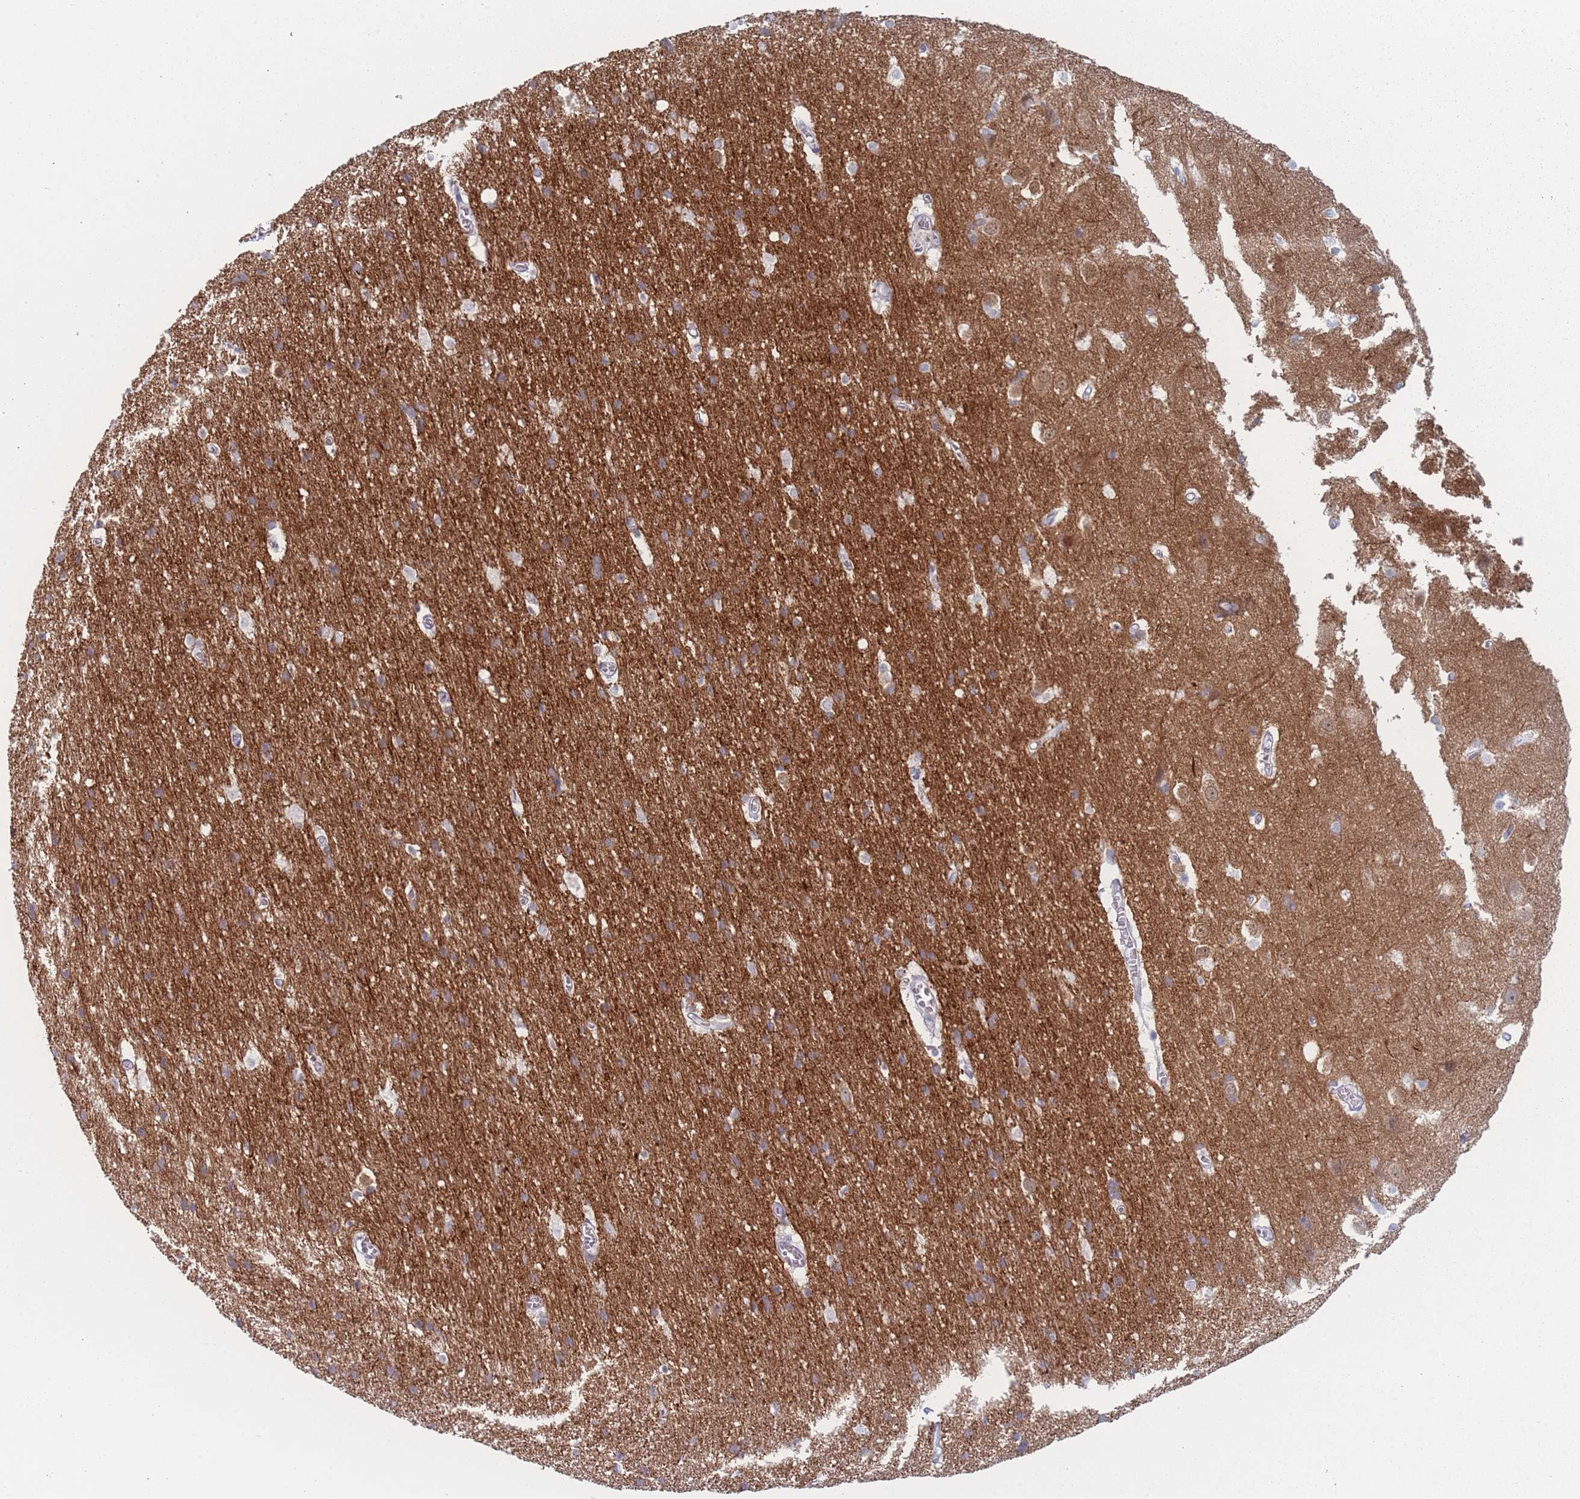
{"staining": {"intensity": "negative", "quantity": "none", "location": "none"}, "tissue": "cerebral cortex", "cell_type": "Endothelial cells", "image_type": "normal", "snomed": [{"axis": "morphology", "description": "Normal tissue, NOS"}, {"axis": "topography", "description": "Cerebral cortex"}], "caption": "DAB immunohistochemical staining of normal cerebral cortex reveals no significant staining in endothelial cells. The staining is performed using DAB (3,3'-diaminobenzidine) brown chromogen with nuclei counter-stained in using hematoxylin.", "gene": "RNF4", "patient": {"sex": "male", "age": 54}}